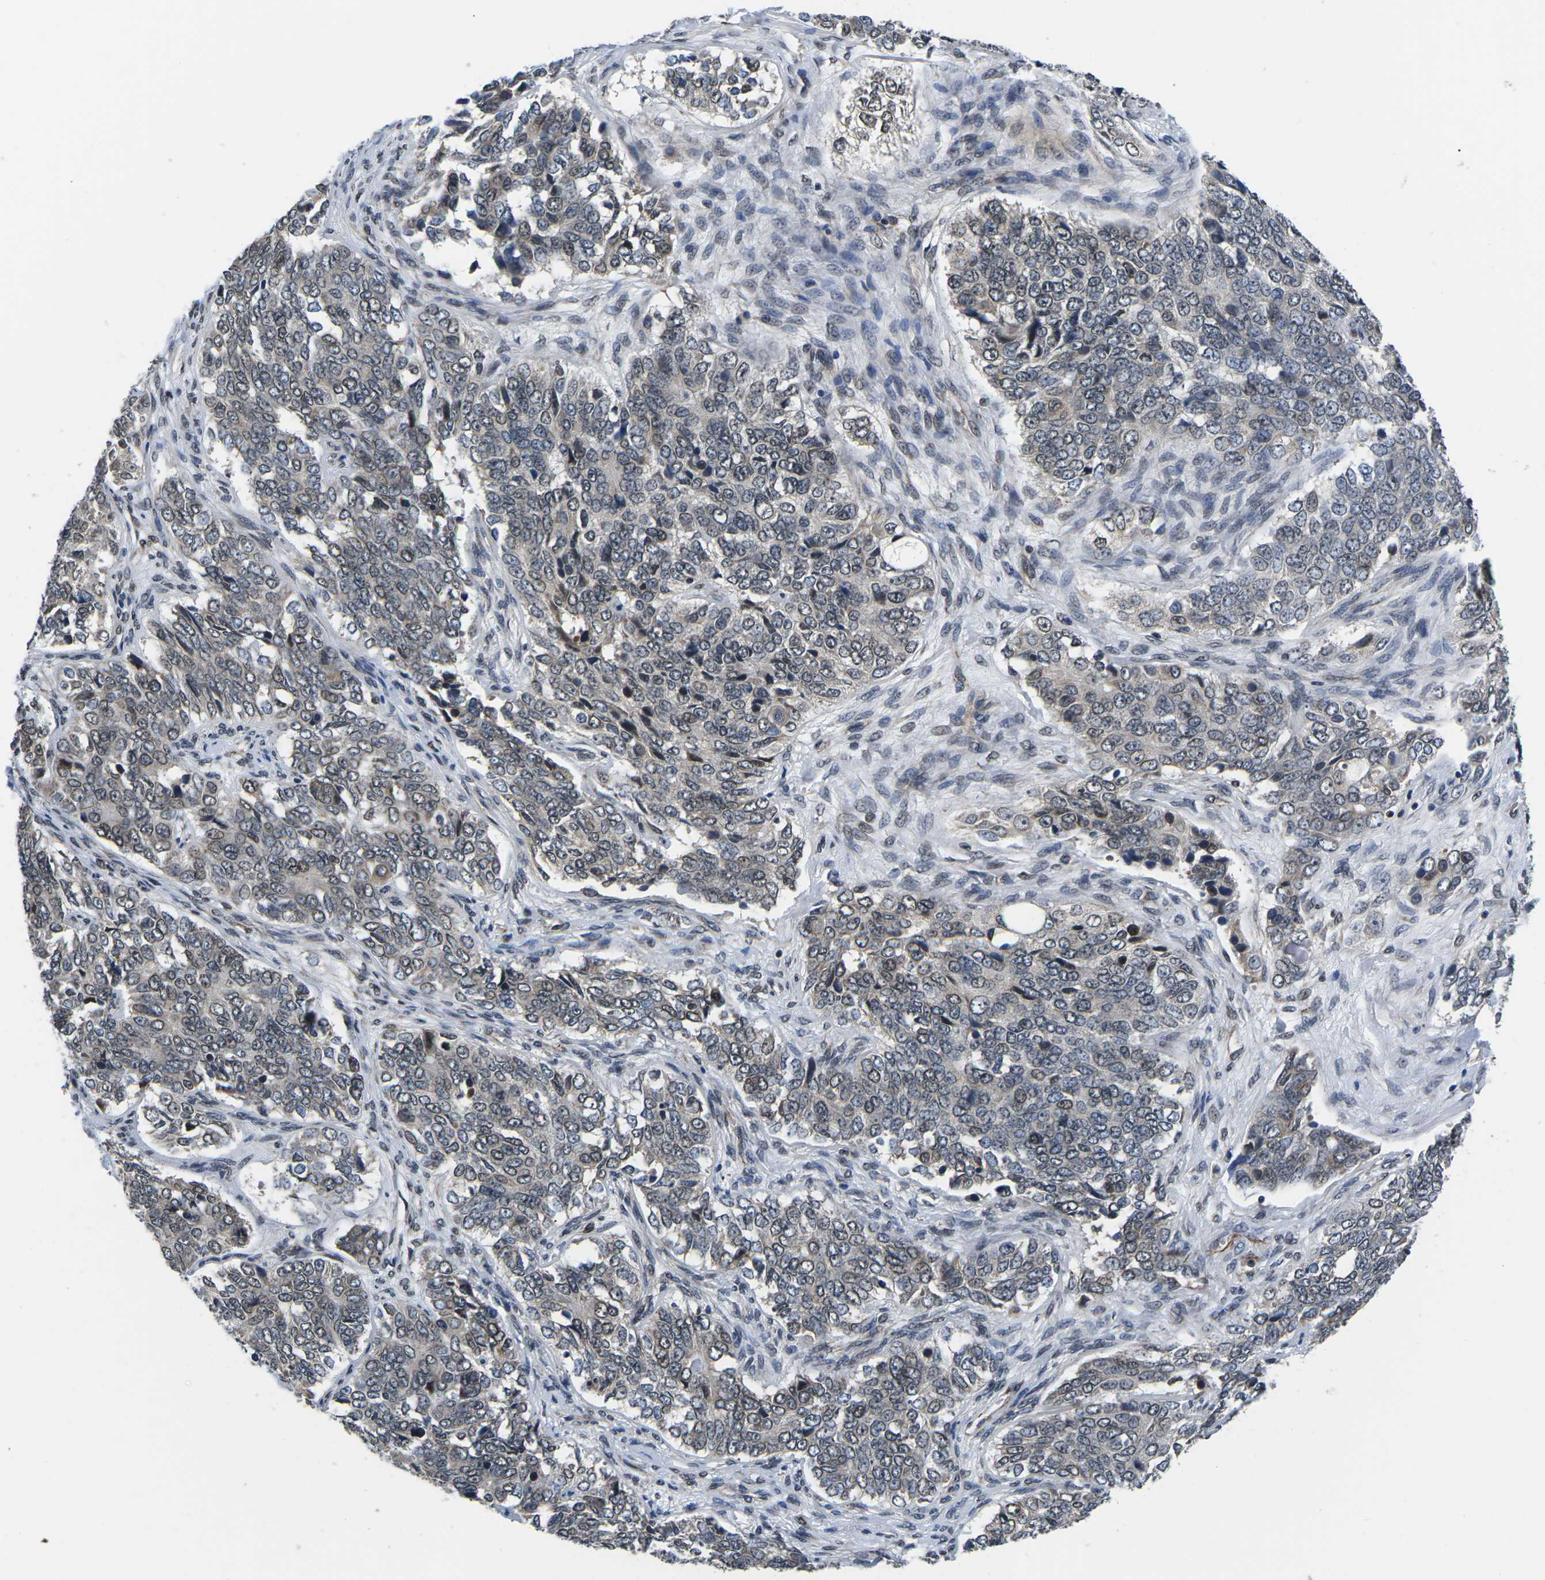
{"staining": {"intensity": "weak", "quantity": "25%-75%", "location": "cytoplasmic/membranous,nuclear"}, "tissue": "ovarian cancer", "cell_type": "Tumor cells", "image_type": "cancer", "snomed": [{"axis": "morphology", "description": "Carcinoma, endometroid"}, {"axis": "topography", "description": "Ovary"}], "caption": "This histopathology image reveals endometroid carcinoma (ovarian) stained with IHC to label a protein in brown. The cytoplasmic/membranous and nuclear of tumor cells show weak positivity for the protein. Nuclei are counter-stained blue.", "gene": "CCNE1", "patient": {"sex": "female", "age": 51}}